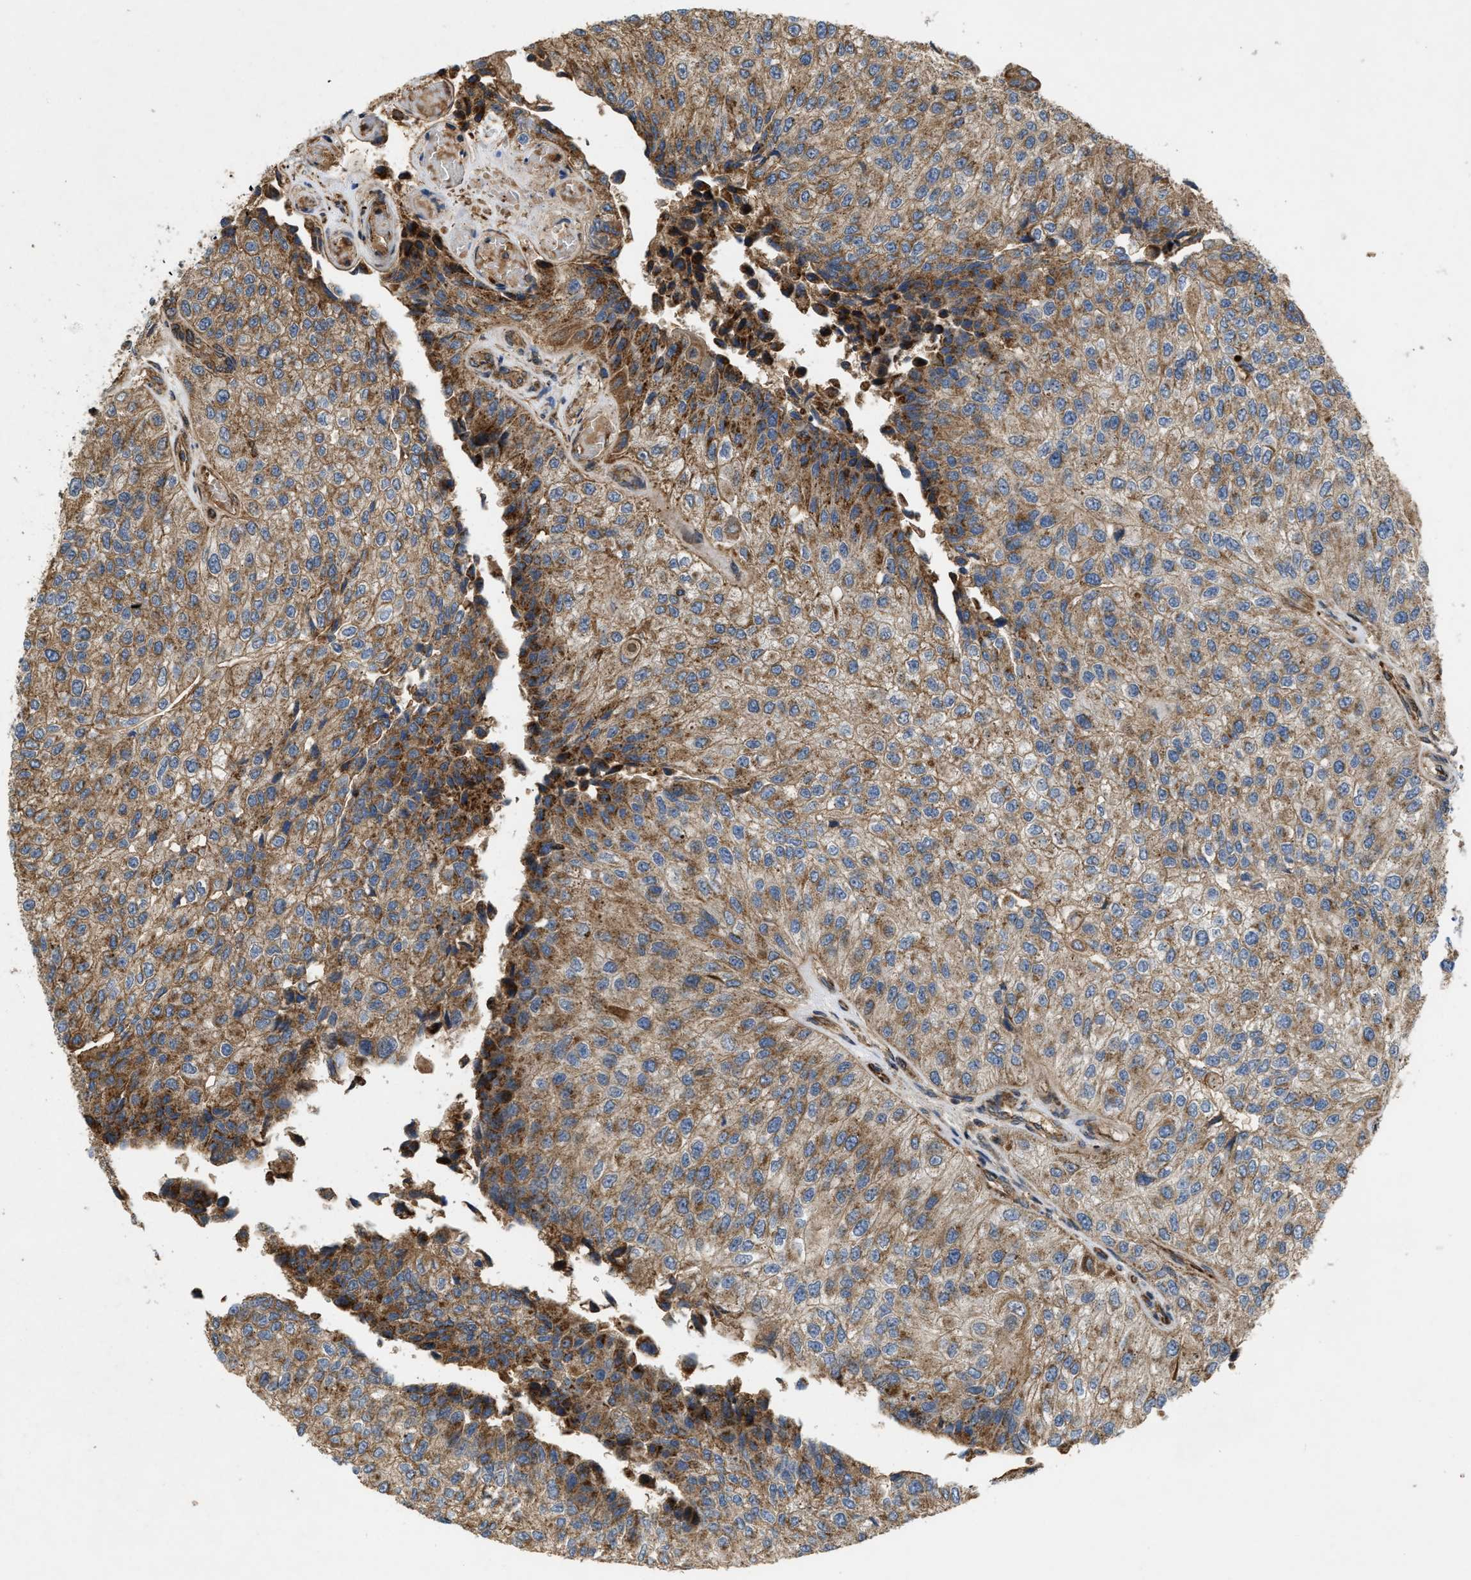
{"staining": {"intensity": "moderate", "quantity": ">75%", "location": "cytoplasmic/membranous"}, "tissue": "urothelial cancer", "cell_type": "Tumor cells", "image_type": "cancer", "snomed": [{"axis": "morphology", "description": "Urothelial carcinoma, High grade"}, {"axis": "topography", "description": "Kidney"}, {"axis": "topography", "description": "Urinary bladder"}], "caption": "A brown stain highlights moderate cytoplasmic/membranous positivity of a protein in human urothelial cancer tumor cells.", "gene": "GNB4", "patient": {"sex": "male", "age": 77}}